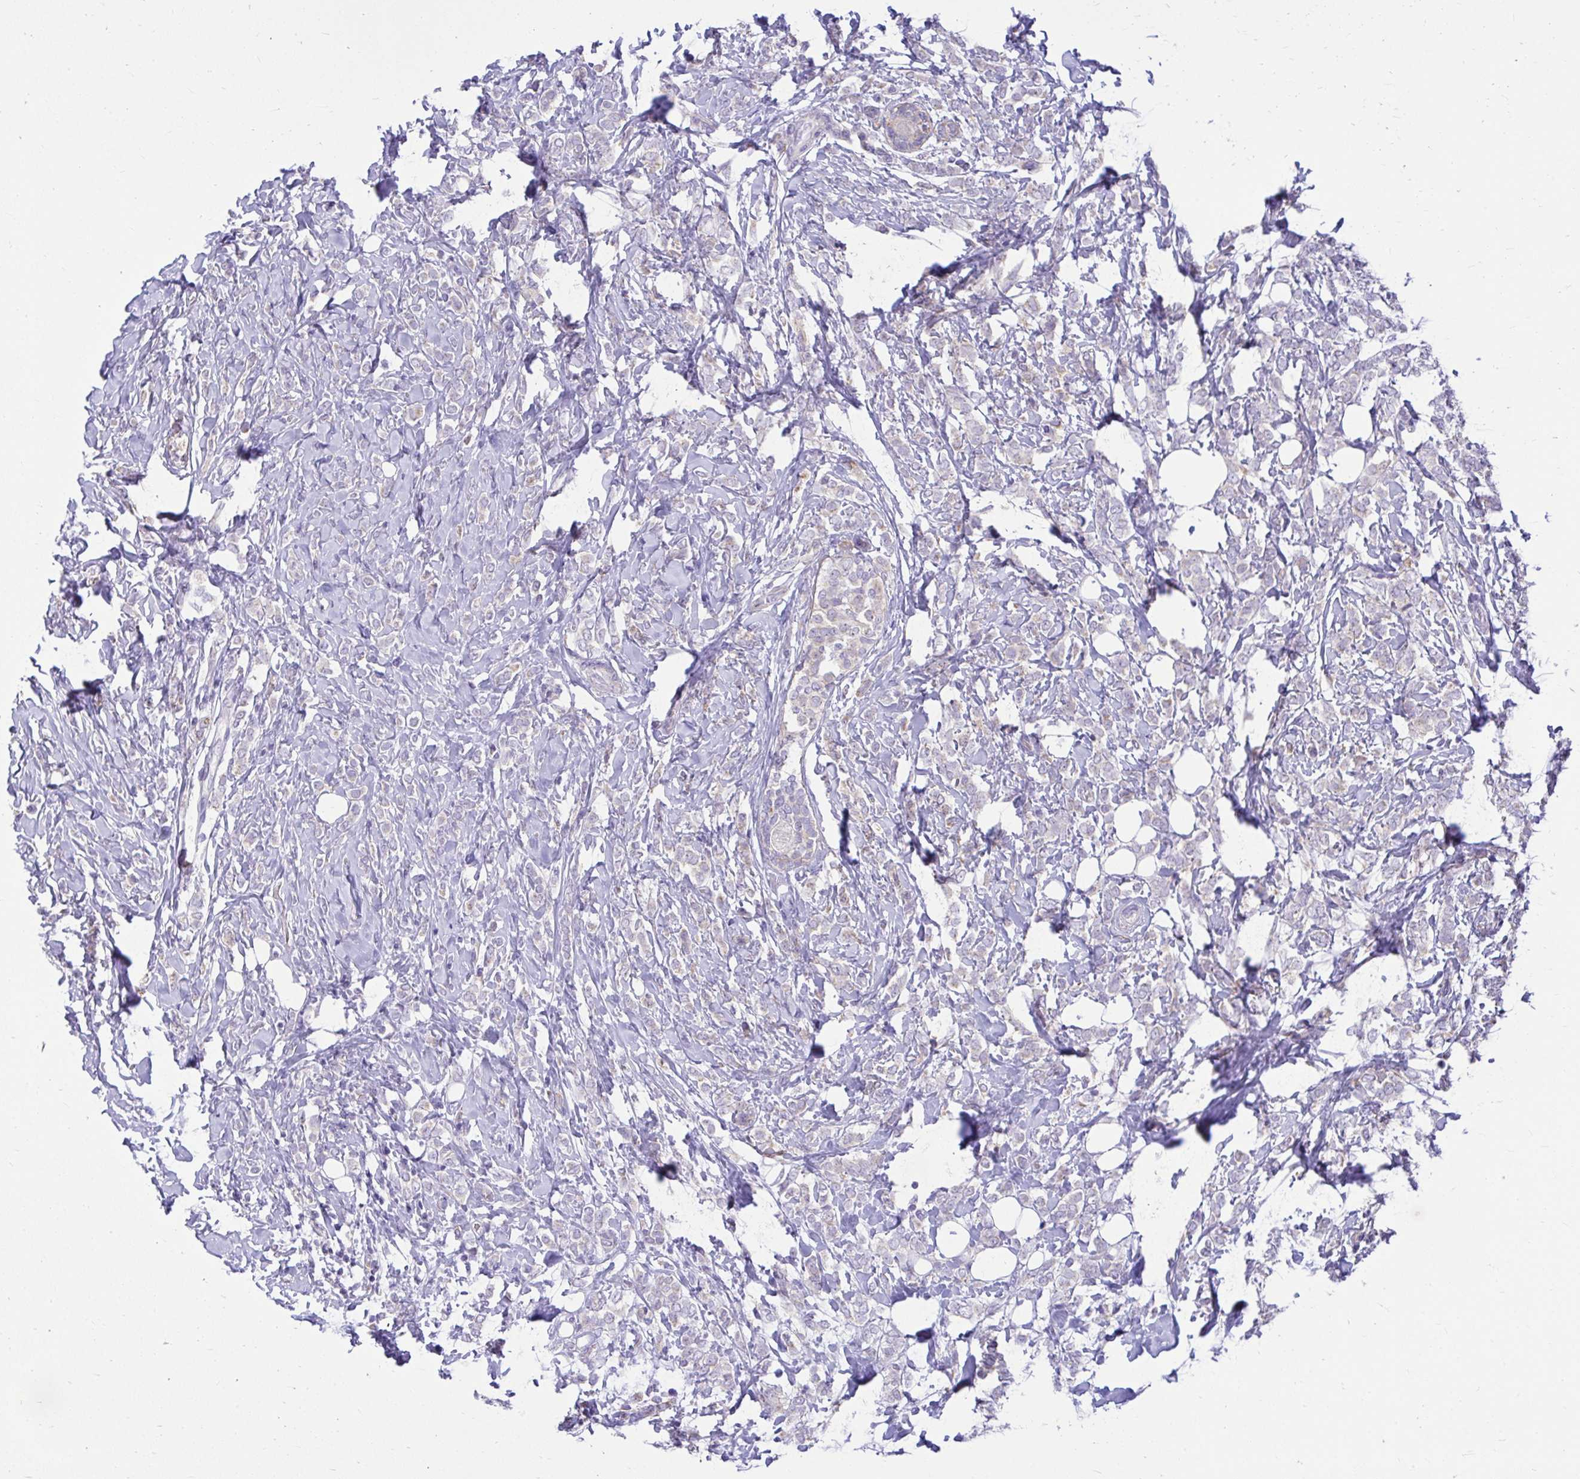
{"staining": {"intensity": "negative", "quantity": "none", "location": "none"}, "tissue": "breast cancer", "cell_type": "Tumor cells", "image_type": "cancer", "snomed": [{"axis": "morphology", "description": "Lobular carcinoma"}, {"axis": "topography", "description": "Breast"}], "caption": "Tumor cells show no significant staining in breast cancer.", "gene": "PKN3", "patient": {"sex": "female", "age": 49}}